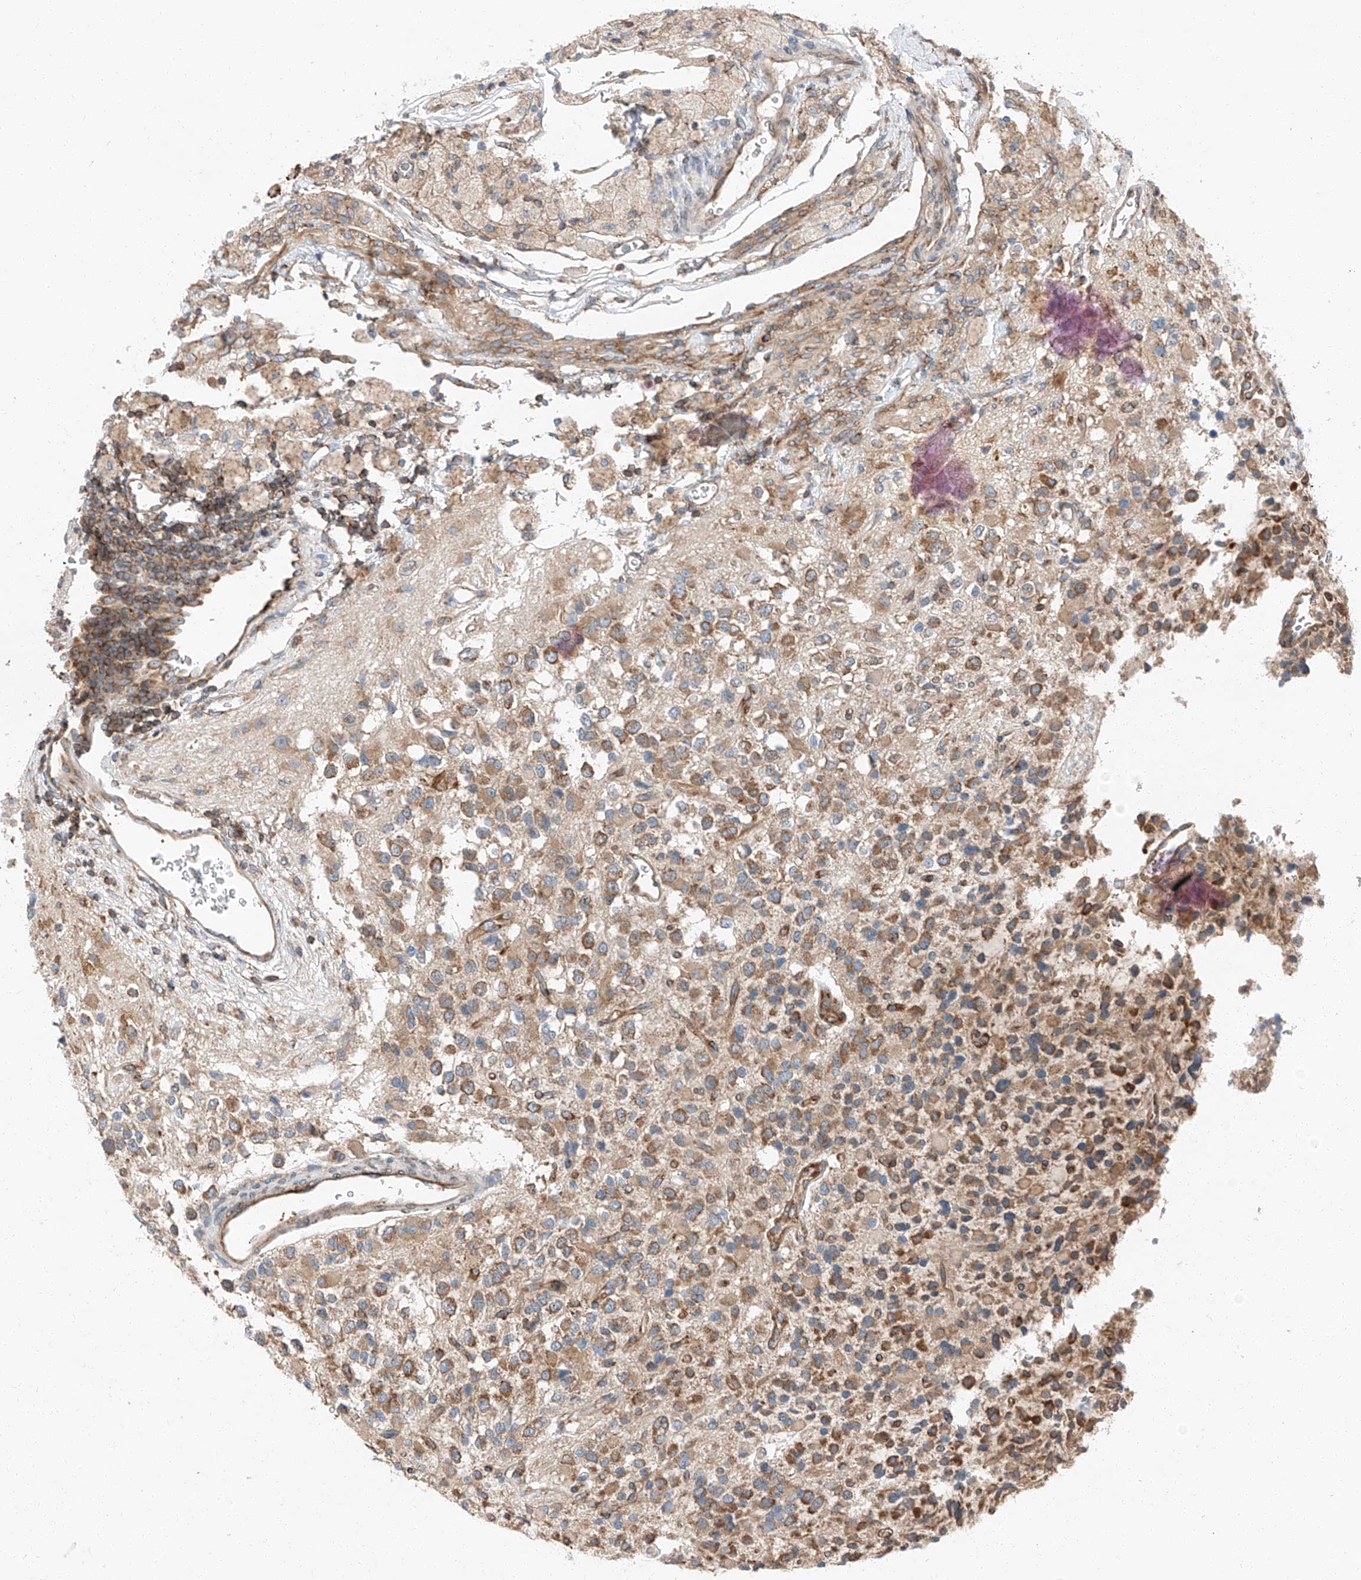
{"staining": {"intensity": "moderate", "quantity": "25%-75%", "location": "cytoplasmic/membranous"}, "tissue": "glioma", "cell_type": "Tumor cells", "image_type": "cancer", "snomed": [{"axis": "morphology", "description": "Glioma, malignant, High grade"}, {"axis": "topography", "description": "Brain"}], "caption": "Immunohistochemical staining of human malignant high-grade glioma shows medium levels of moderate cytoplasmic/membranous staining in about 25%-75% of tumor cells.", "gene": "ZC3H15", "patient": {"sex": "male", "age": 34}}